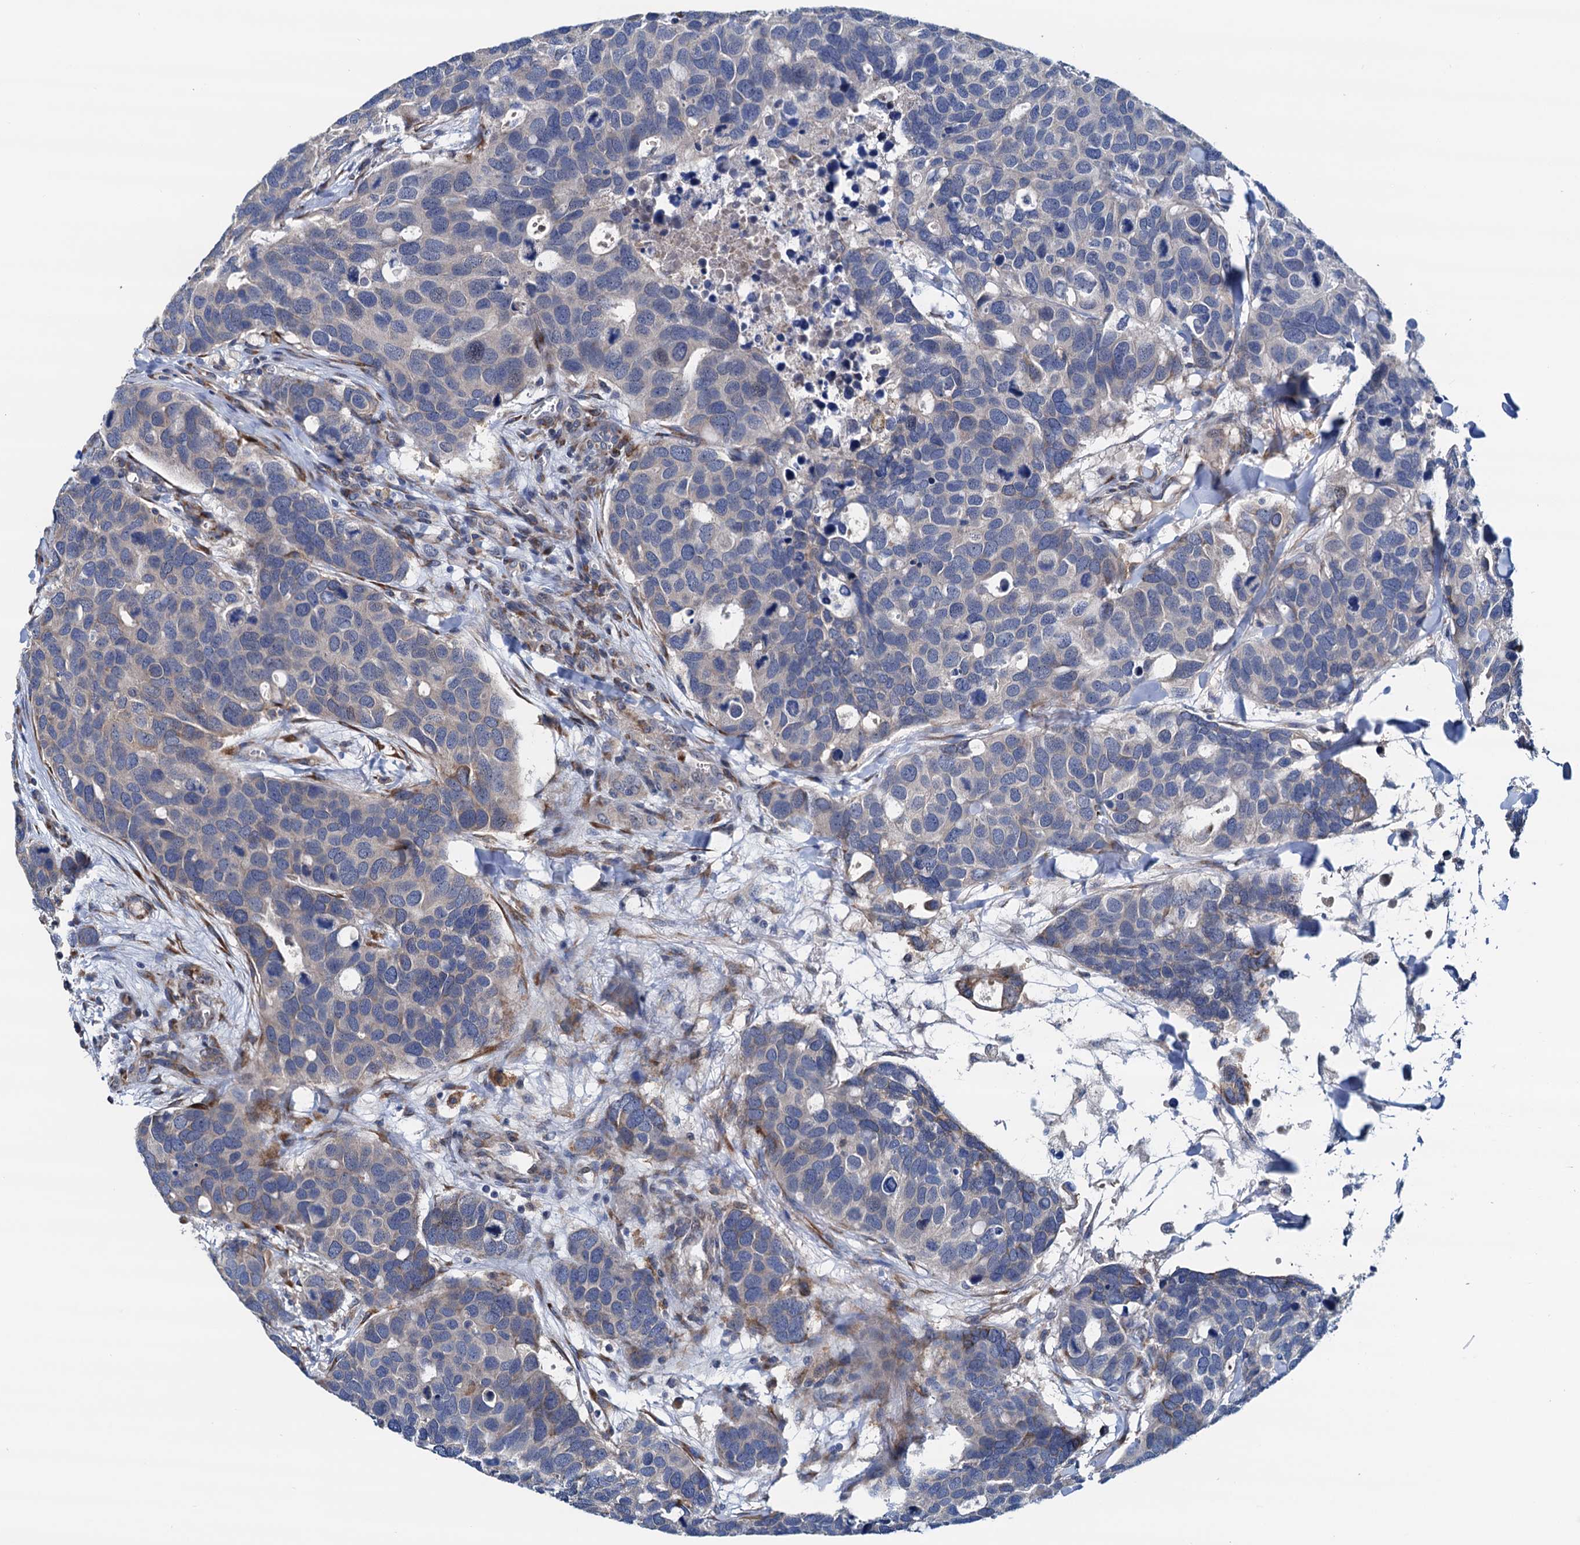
{"staining": {"intensity": "negative", "quantity": "none", "location": "none"}, "tissue": "breast cancer", "cell_type": "Tumor cells", "image_type": "cancer", "snomed": [{"axis": "morphology", "description": "Duct carcinoma"}, {"axis": "topography", "description": "Breast"}], "caption": "A high-resolution photomicrograph shows IHC staining of breast cancer (invasive ductal carcinoma), which reveals no significant staining in tumor cells. (Brightfield microscopy of DAB (3,3'-diaminobenzidine) immunohistochemistry at high magnification).", "gene": "RASSF9", "patient": {"sex": "female", "age": 83}}